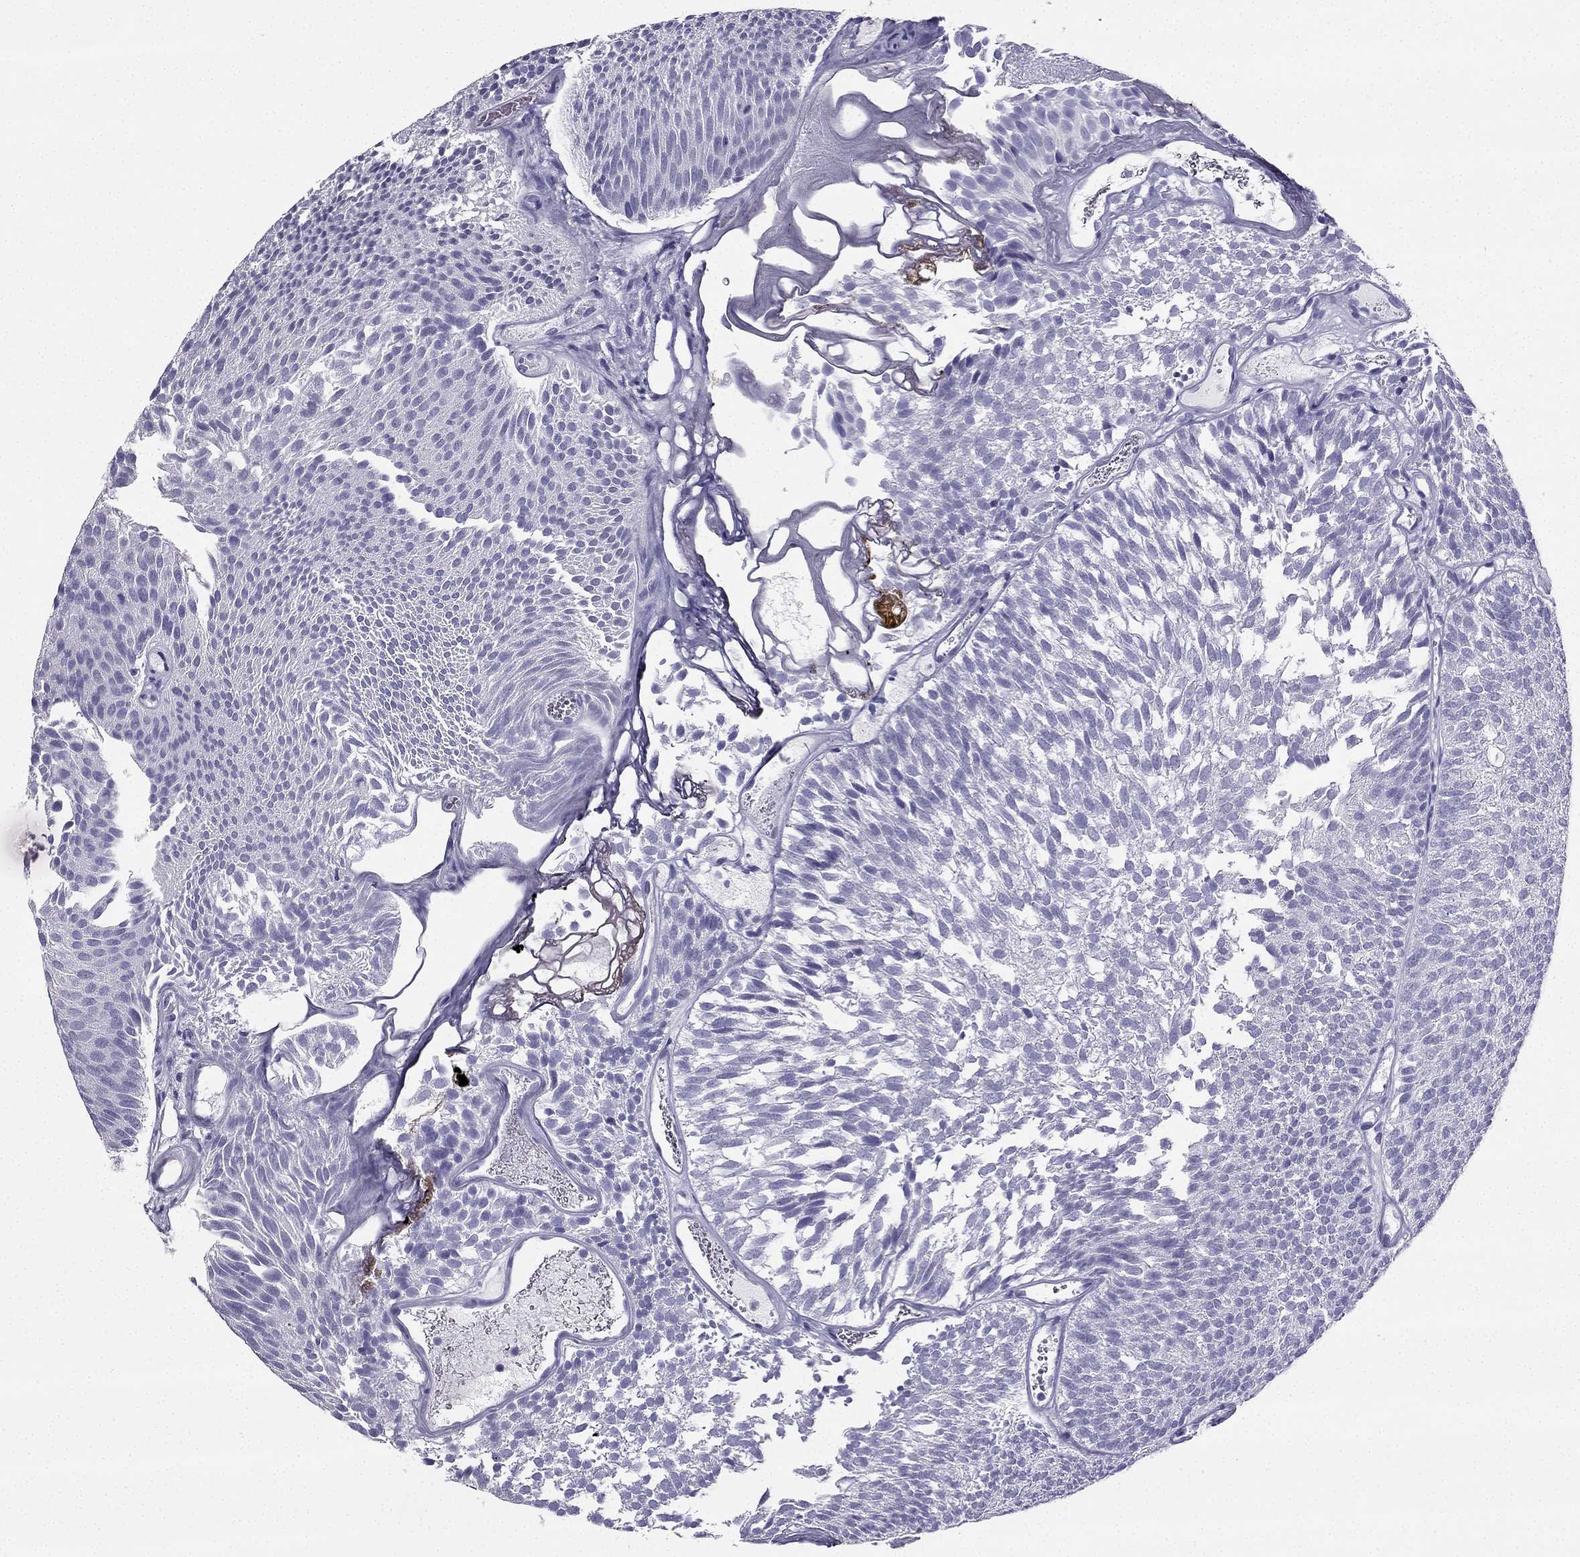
{"staining": {"intensity": "negative", "quantity": "none", "location": "none"}, "tissue": "urothelial cancer", "cell_type": "Tumor cells", "image_type": "cancer", "snomed": [{"axis": "morphology", "description": "Urothelial carcinoma, Low grade"}, {"axis": "topography", "description": "Urinary bladder"}], "caption": "Protein analysis of urothelial carcinoma (low-grade) reveals no significant expression in tumor cells.", "gene": "TFF3", "patient": {"sex": "male", "age": 52}}